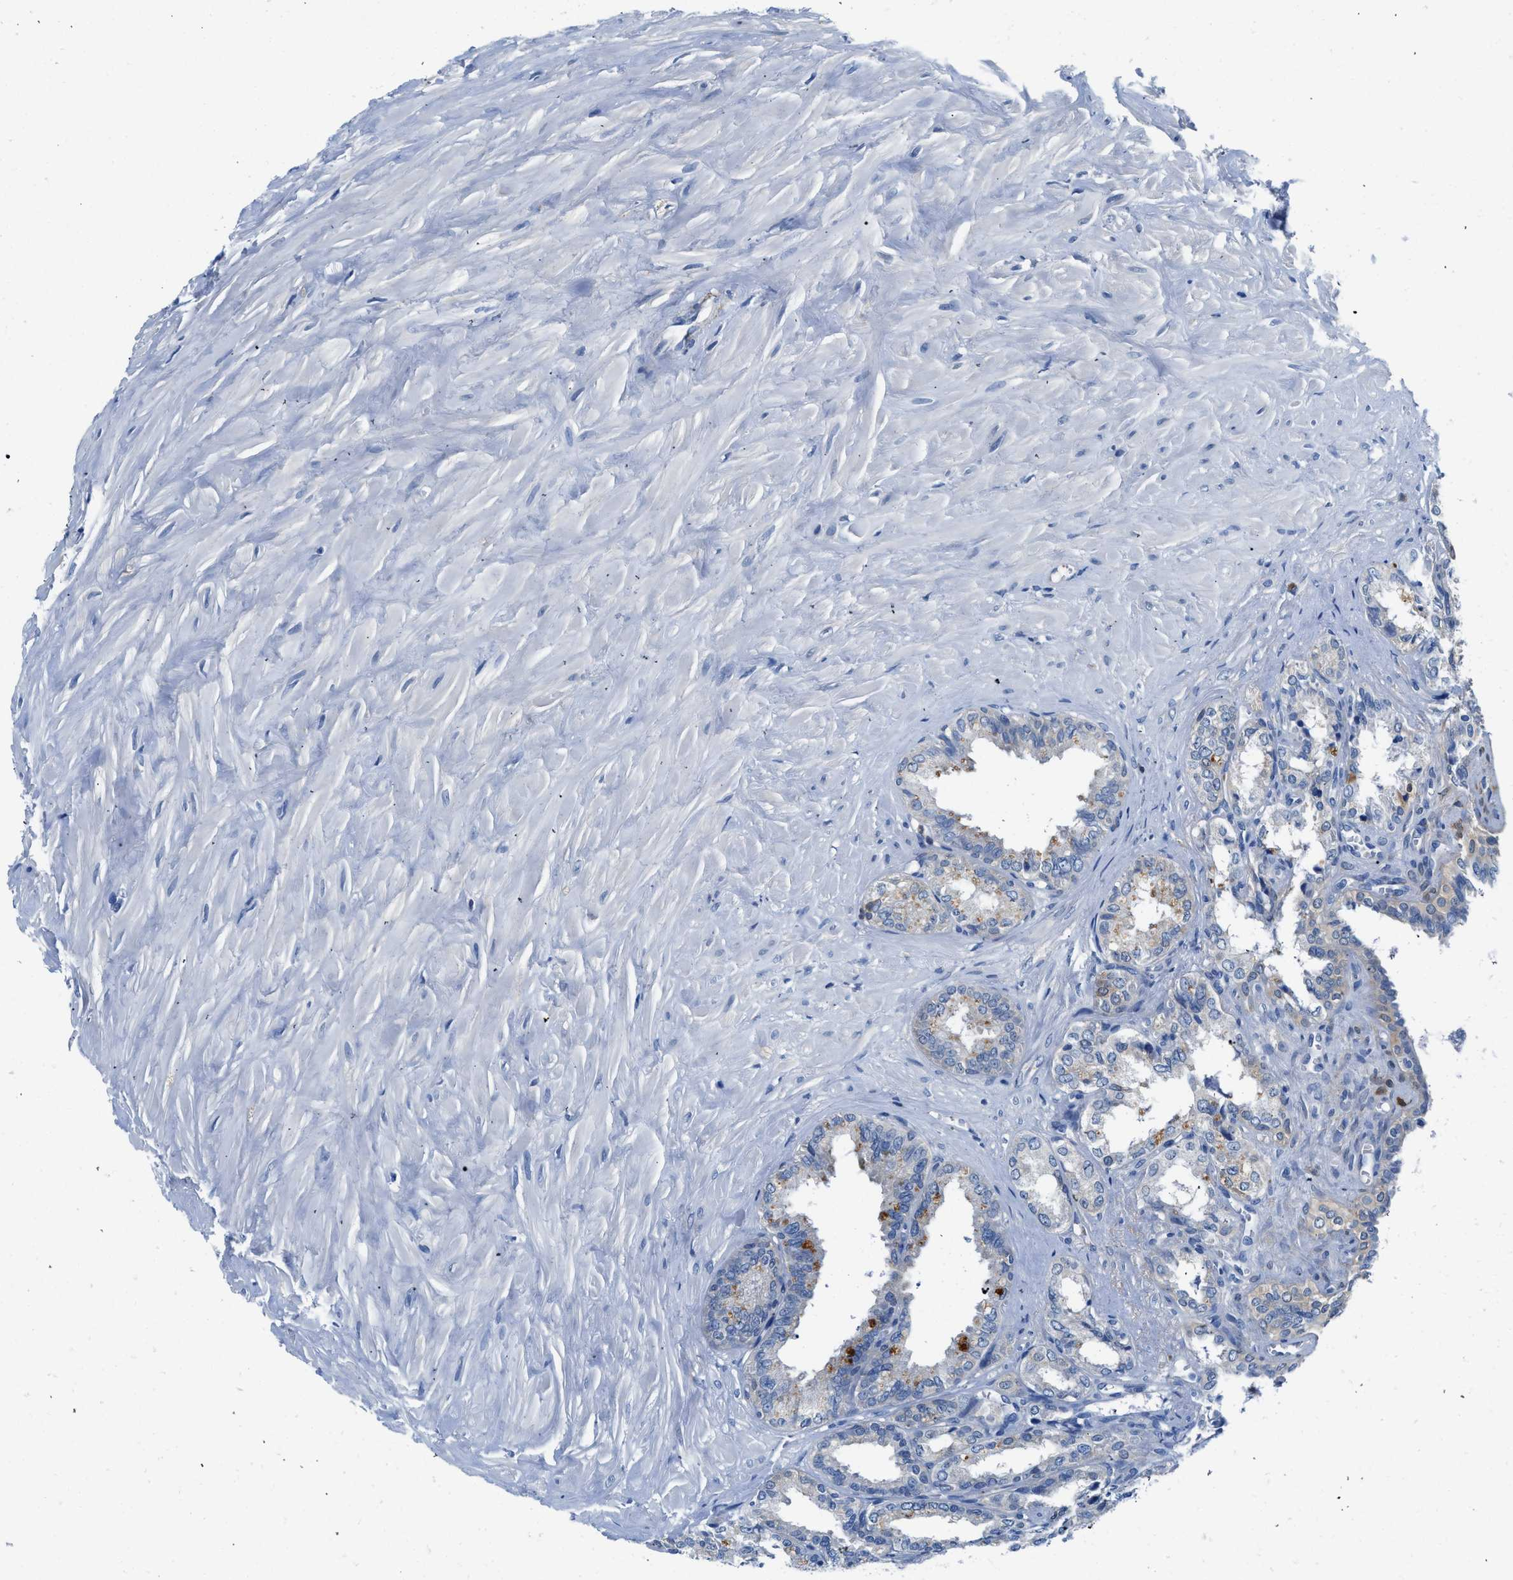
{"staining": {"intensity": "strong", "quantity": "<25%", "location": "cytoplasmic/membranous"}, "tissue": "seminal vesicle", "cell_type": "Glandular cells", "image_type": "normal", "snomed": [{"axis": "morphology", "description": "Normal tissue, NOS"}, {"axis": "topography", "description": "Seminal veicle"}], "caption": "Strong cytoplasmic/membranous staining is present in approximately <25% of glandular cells in normal seminal vesicle. Nuclei are stained in blue.", "gene": "FADS6", "patient": {"sex": "male", "age": 64}}